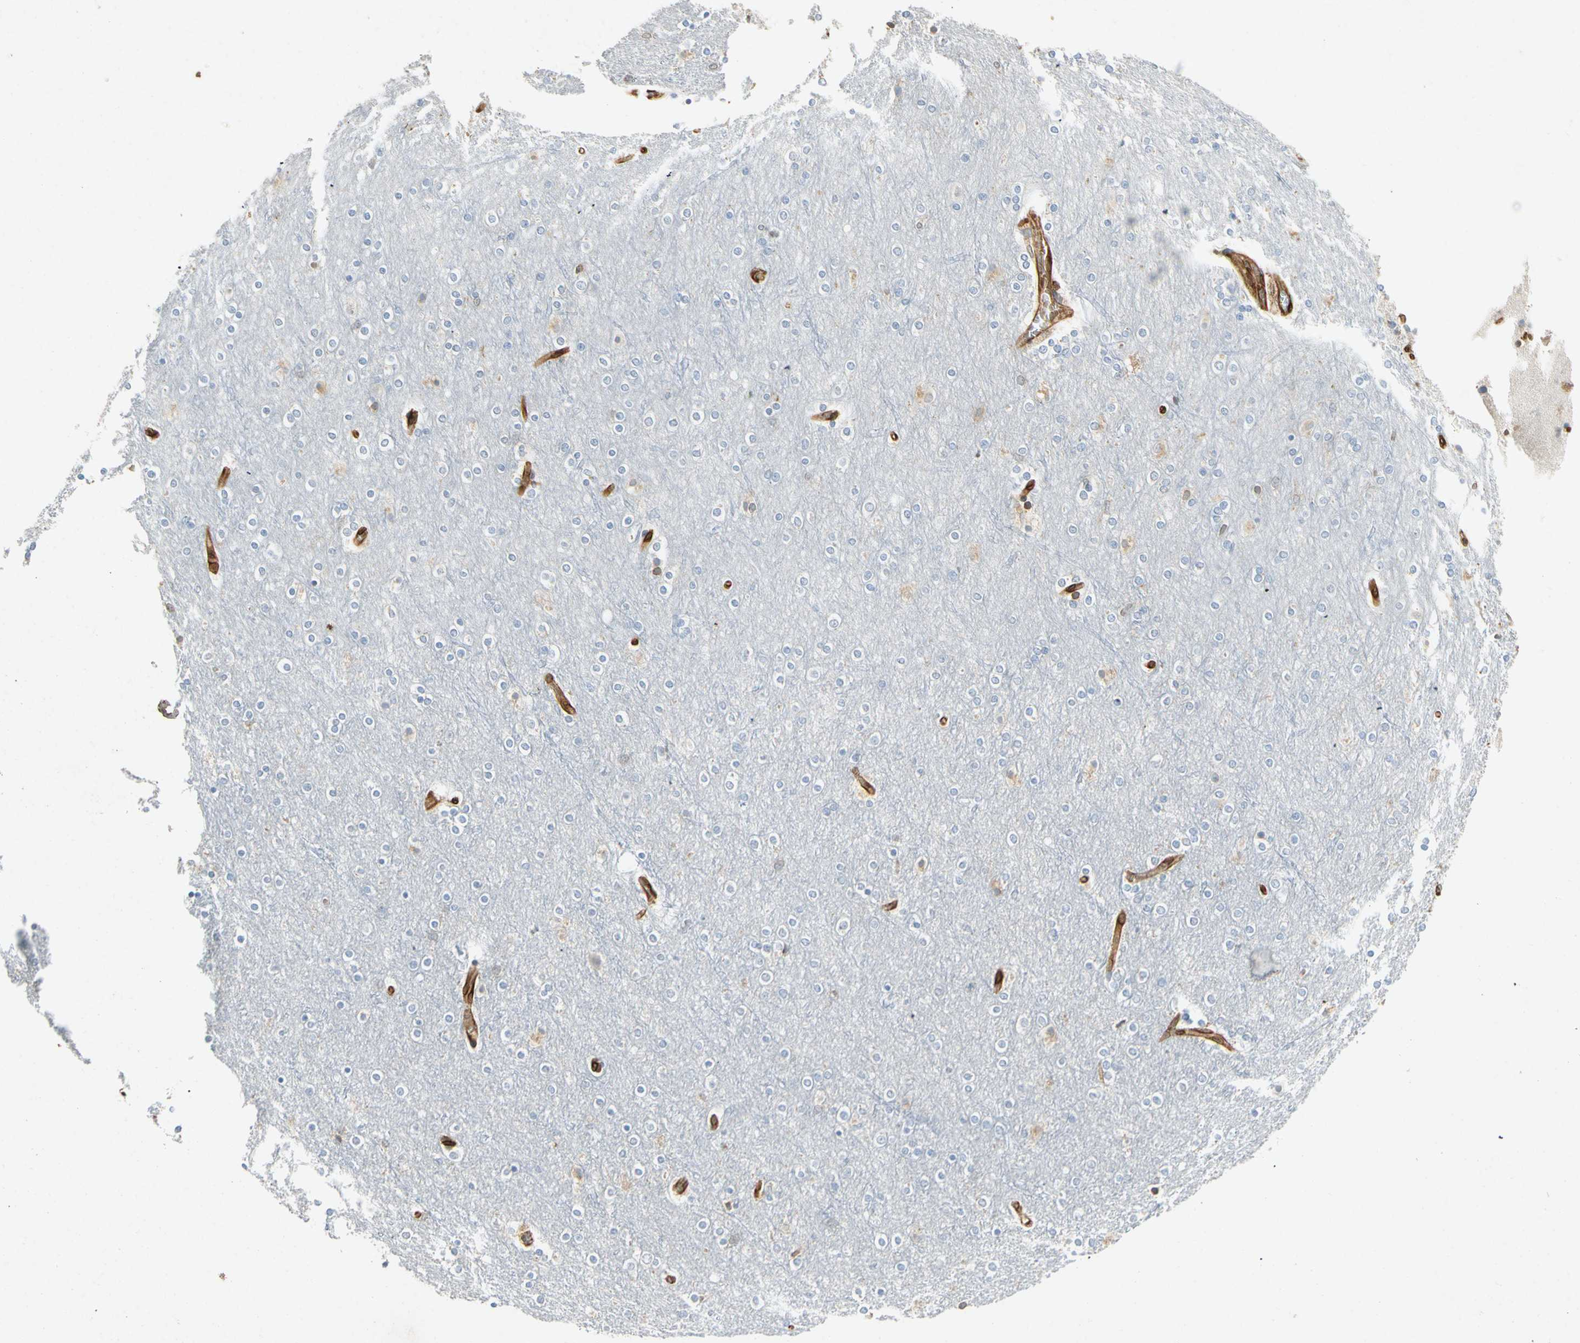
{"staining": {"intensity": "strong", "quantity": ">75%", "location": "cytoplasmic/membranous"}, "tissue": "cerebral cortex", "cell_type": "Endothelial cells", "image_type": "normal", "snomed": [{"axis": "morphology", "description": "Normal tissue, NOS"}, {"axis": "topography", "description": "Cerebral cortex"}], "caption": "Immunohistochemistry (IHC) of unremarkable human cerebral cortex displays high levels of strong cytoplasmic/membranous staining in about >75% of endothelial cells. (DAB (3,3'-diaminobenzidine) = brown stain, brightfield microscopy at high magnification).", "gene": "TAPBP", "patient": {"sex": "female", "age": 54}}